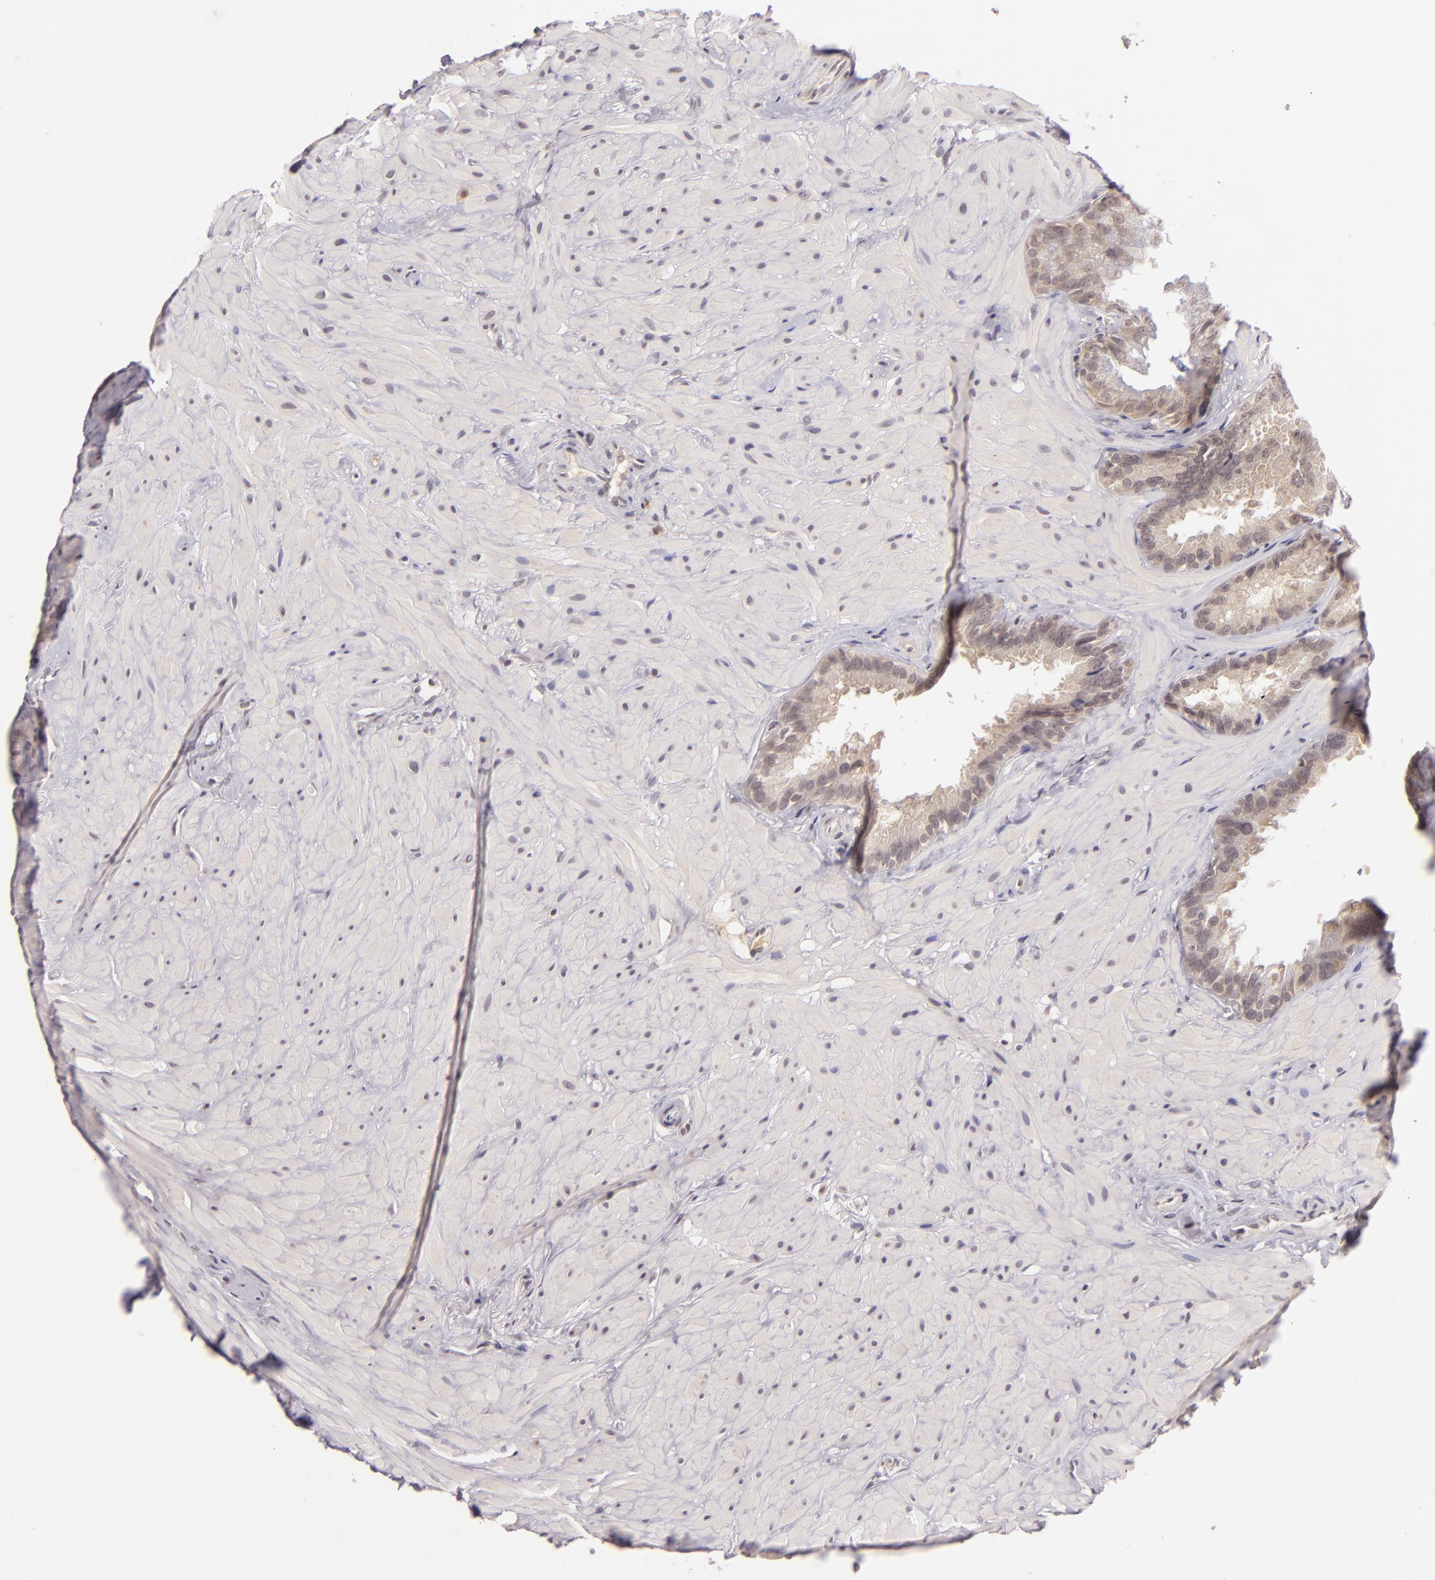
{"staining": {"intensity": "weak", "quantity": "25%-75%", "location": "cytoplasmic/membranous"}, "tissue": "seminal vesicle", "cell_type": "Glandular cells", "image_type": "normal", "snomed": [{"axis": "morphology", "description": "Normal tissue, NOS"}, {"axis": "topography", "description": "Prostate"}, {"axis": "topography", "description": "Seminal veicle"}], "caption": "Normal seminal vesicle was stained to show a protein in brown. There is low levels of weak cytoplasmic/membranous positivity in approximately 25%-75% of glandular cells. The staining was performed using DAB, with brown indicating positive protein expression. Nuclei are stained blue with hematoxylin.", "gene": "CASP8", "patient": {"sex": "male", "age": 63}}